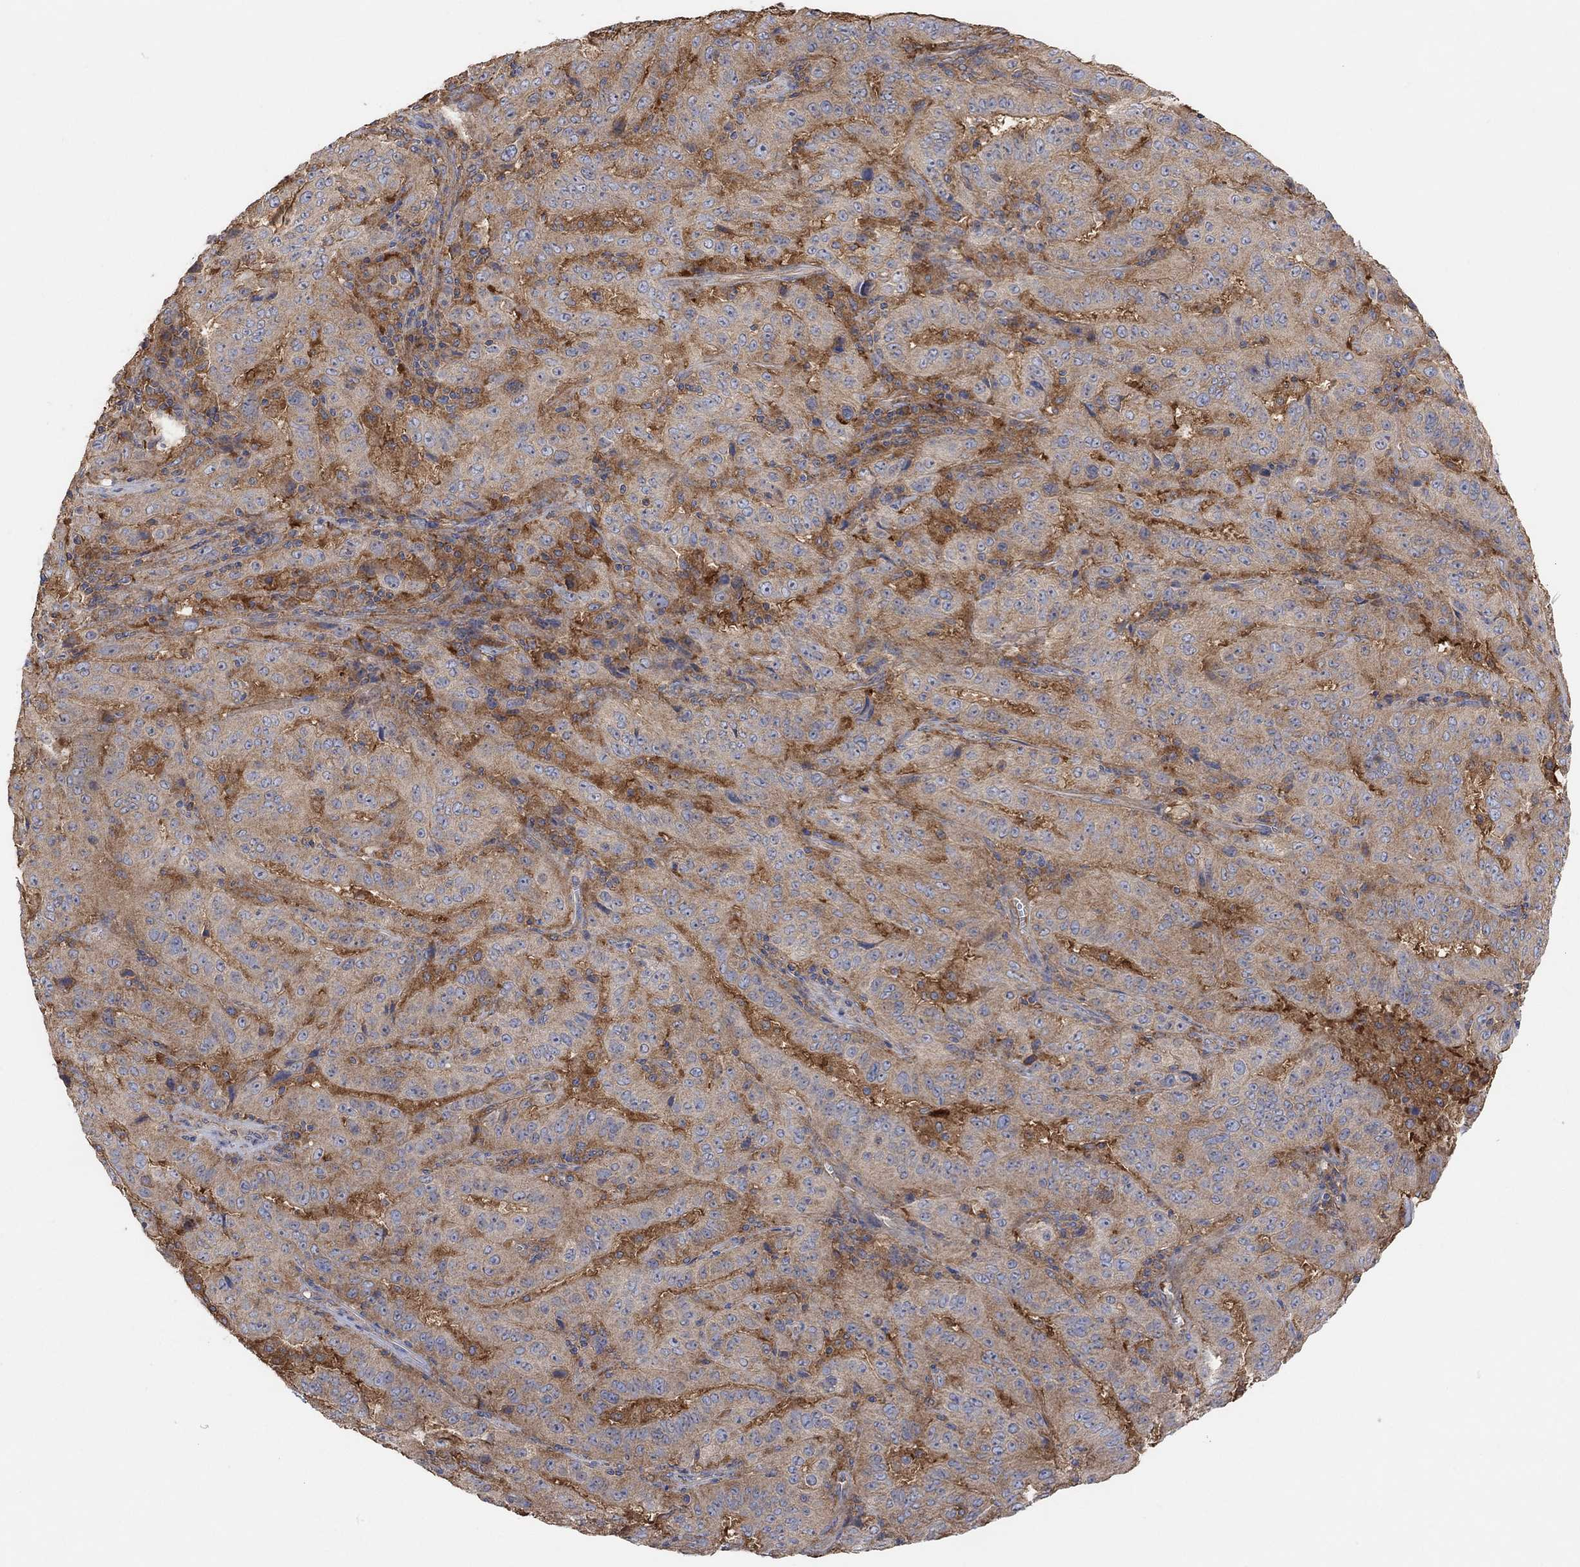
{"staining": {"intensity": "weak", "quantity": ">75%", "location": "cytoplasmic/membranous"}, "tissue": "pancreatic cancer", "cell_type": "Tumor cells", "image_type": "cancer", "snomed": [{"axis": "morphology", "description": "Adenocarcinoma, NOS"}, {"axis": "topography", "description": "Pancreas"}], "caption": "Immunohistochemistry staining of pancreatic cancer (adenocarcinoma), which exhibits low levels of weak cytoplasmic/membranous positivity in approximately >75% of tumor cells indicating weak cytoplasmic/membranous protein positivity. The staining was performed using DAB (brown) for protein detection and nuclei were counterstained in hematoxylin (blue).", "gene": "BLOC1S3", "patient": {"sex": "male", "age": 63}}